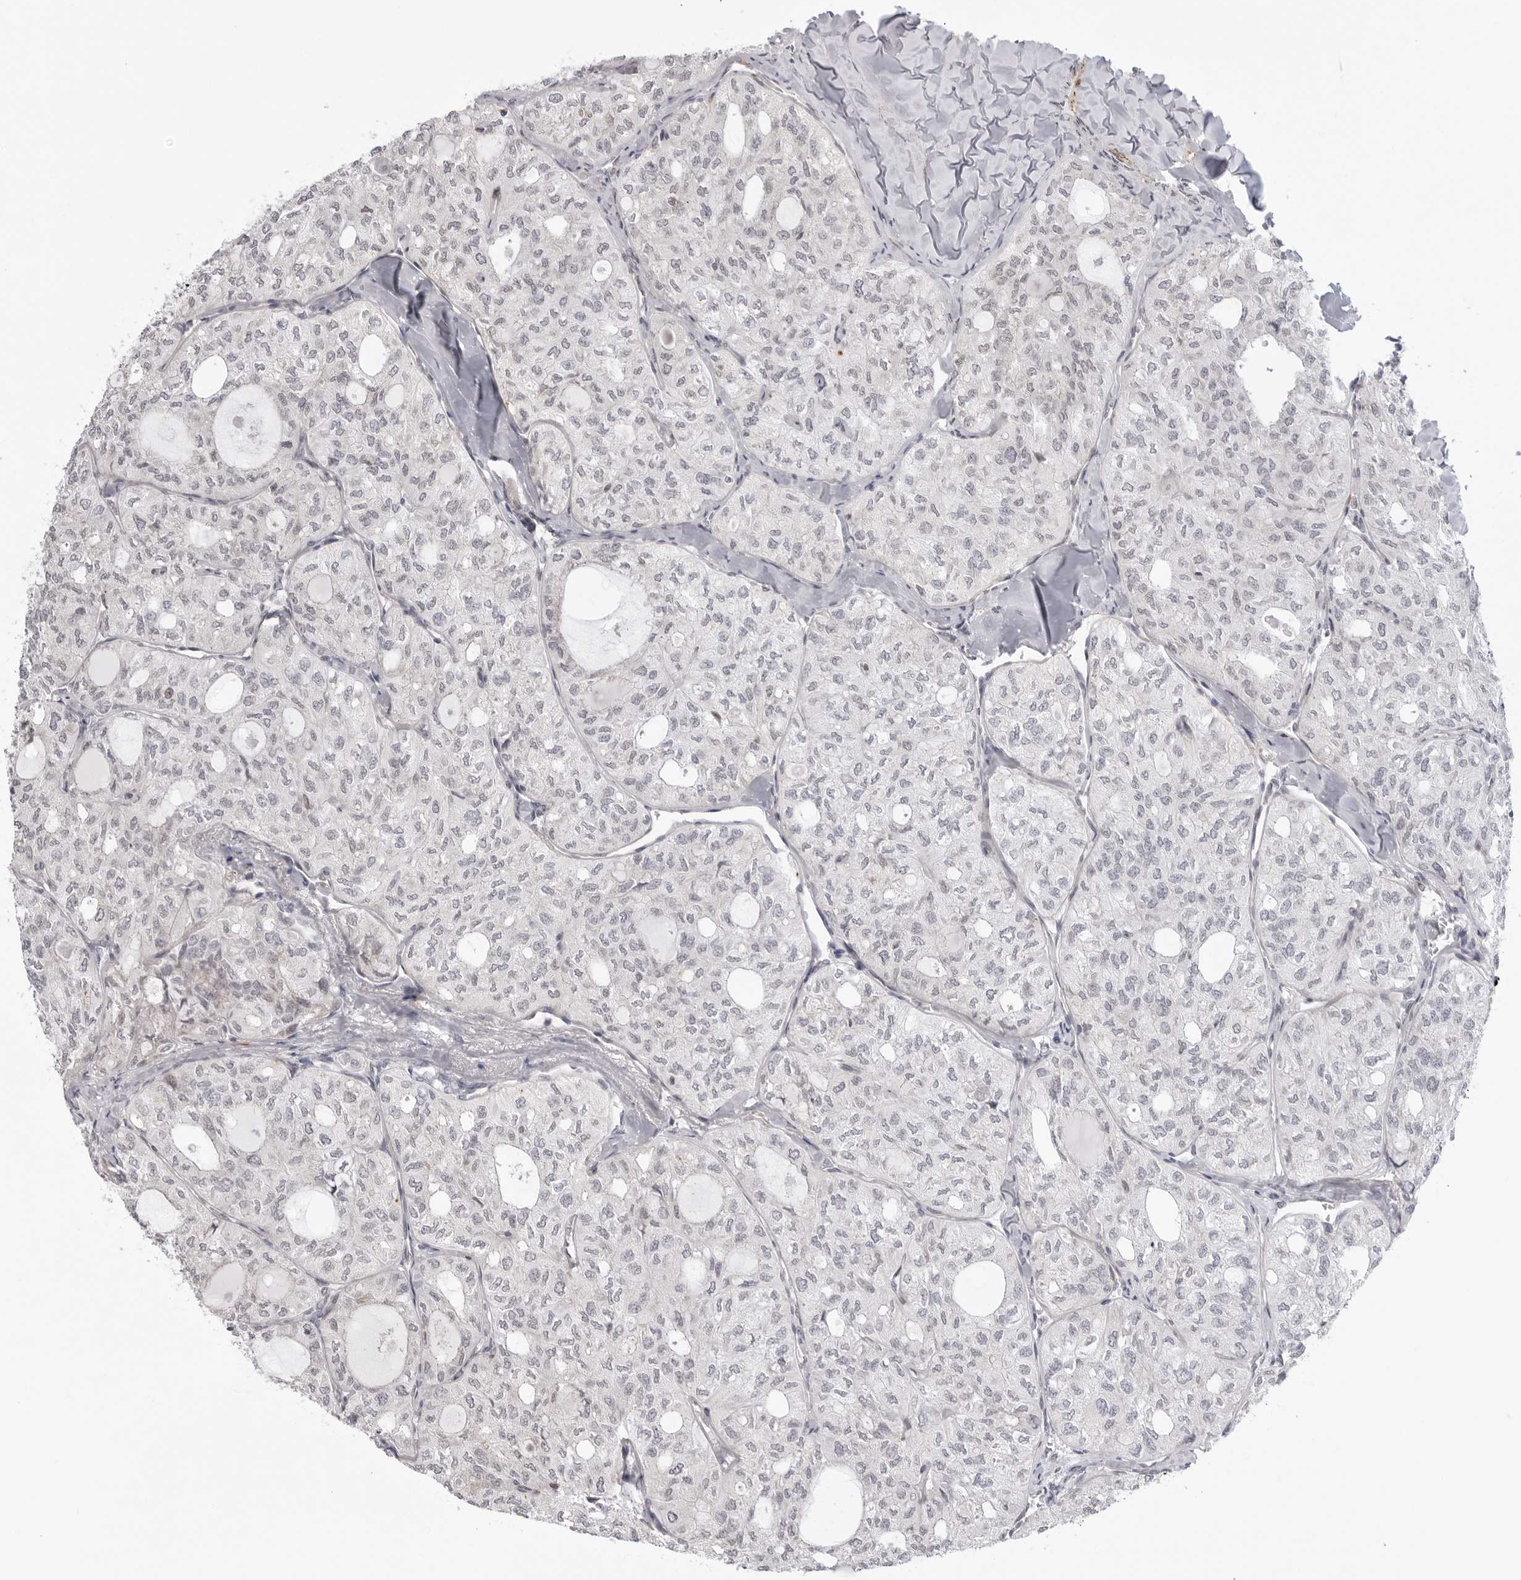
{"staining": {"intensity": "negative", "quantity": "none", "location": "none"}, "tissue": "thyroid cancer", "cell_type": "Tumor cells", "image_type": "cancer", "snomed": [{"axis": "morphology", "description": "Follicular adenoma carcinoma, NOS"}, {"axis": "topography", "description": "Thyroid gland"}], "caption": "Micrograph shows no significant protein positivity in tumor cells of follicular adenoma carcinoma (thyroid). (Brightfield microscopy of DAB (3,3'-diaminobenzidine) IHC at high magnification).", "gene": "SRGAP2", "patient": {"sex": "male", "age": 75}}